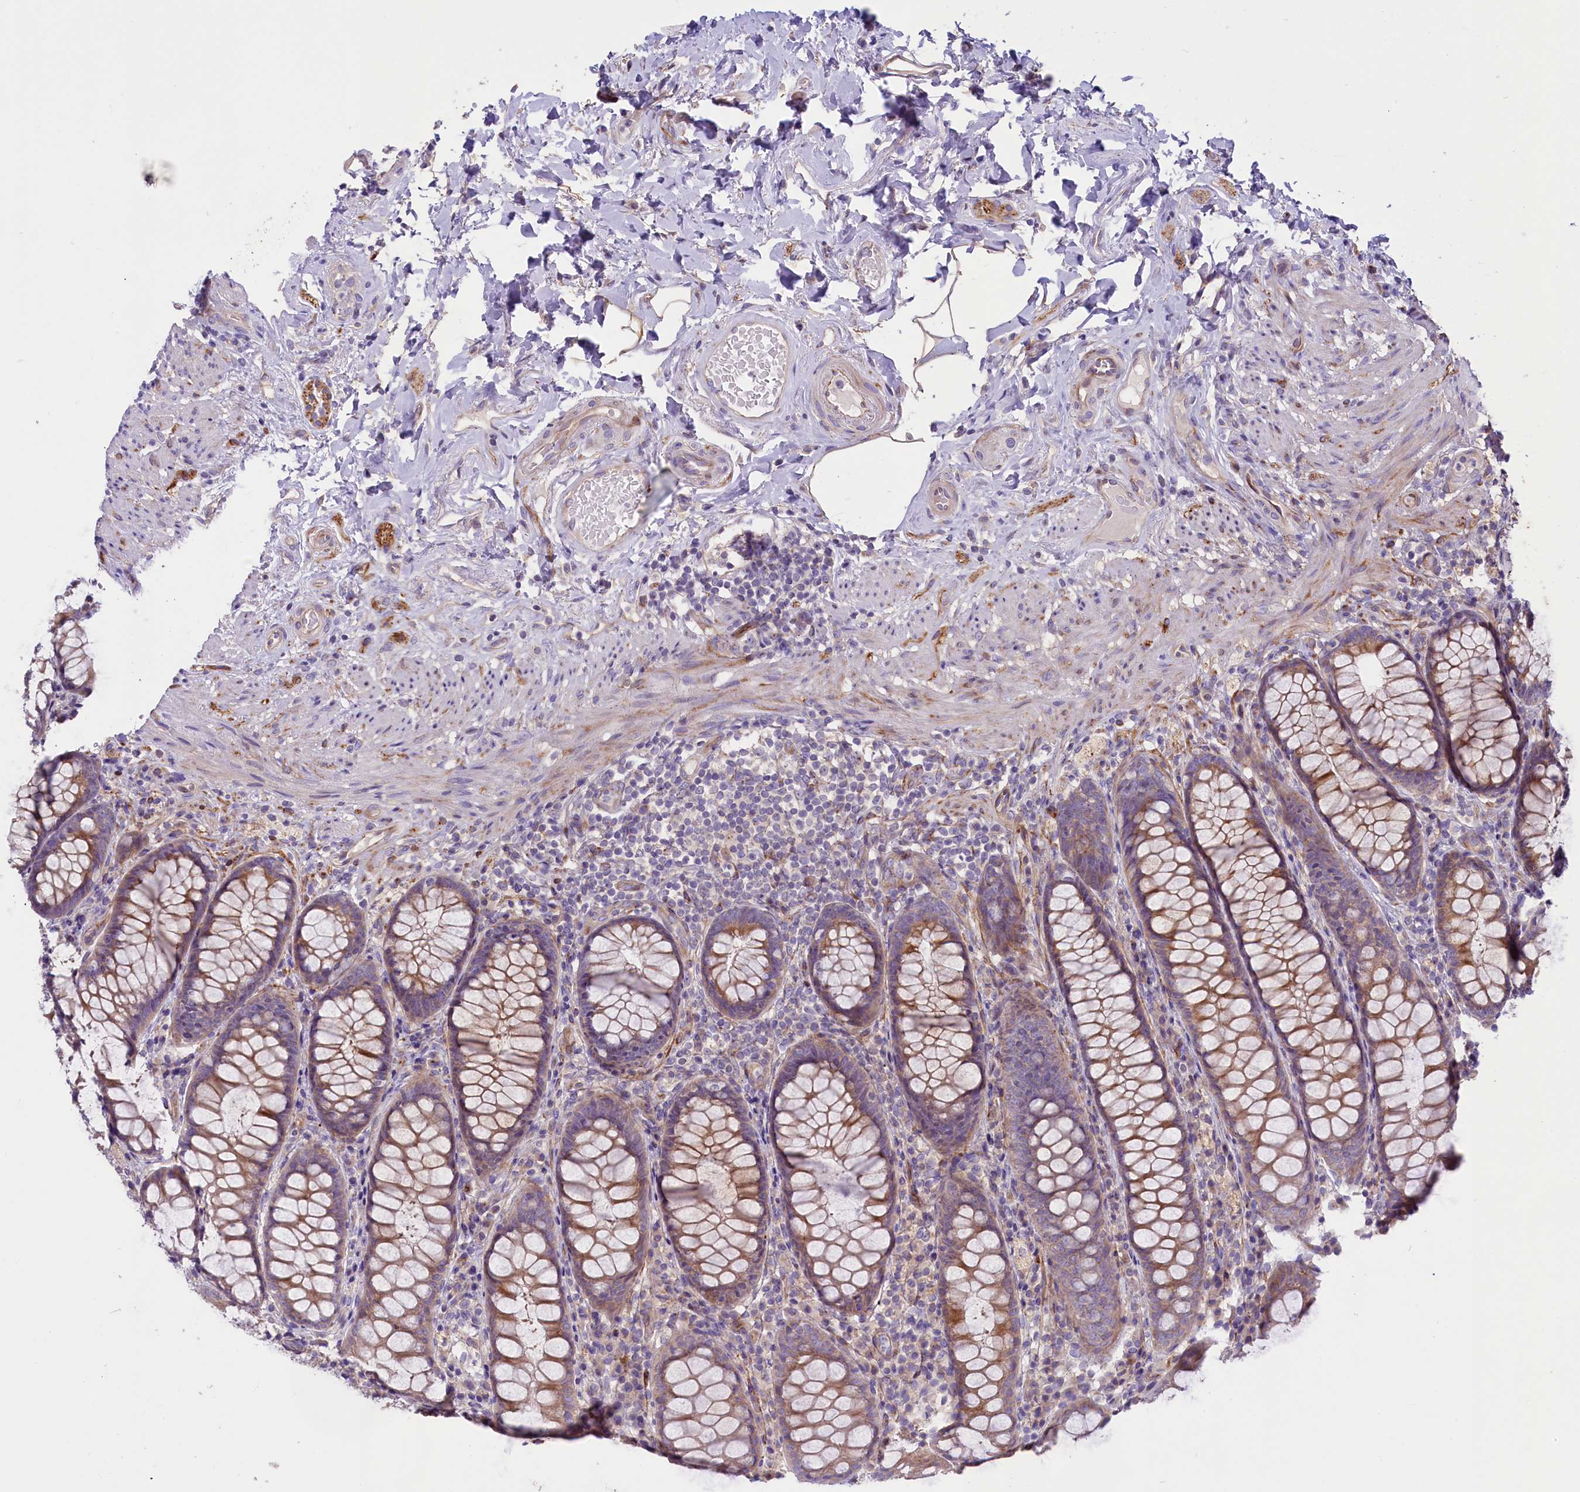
{"staining": {"intensity": "moderate", "quantity": ">75%", "location": "cytoplasmic/membranous"}, "tissue": "rectum", "cell_type": "Glandular cells", "image_type": "normal", "snomed": [{"axis": "morphology", "description": "Normal tissue, NOS"}, {"axis": "topography", "description": "Rectum"}], "caption": "DAB immunohistochemical staining of normal human rectum reveals moderate cytoplasmic/membranous protein positivity in approximately >75% of glandular cells. Nuclei are stained in blue.", "gene": "CD99L2", "patient": {"sex": "male", "age": 83}}